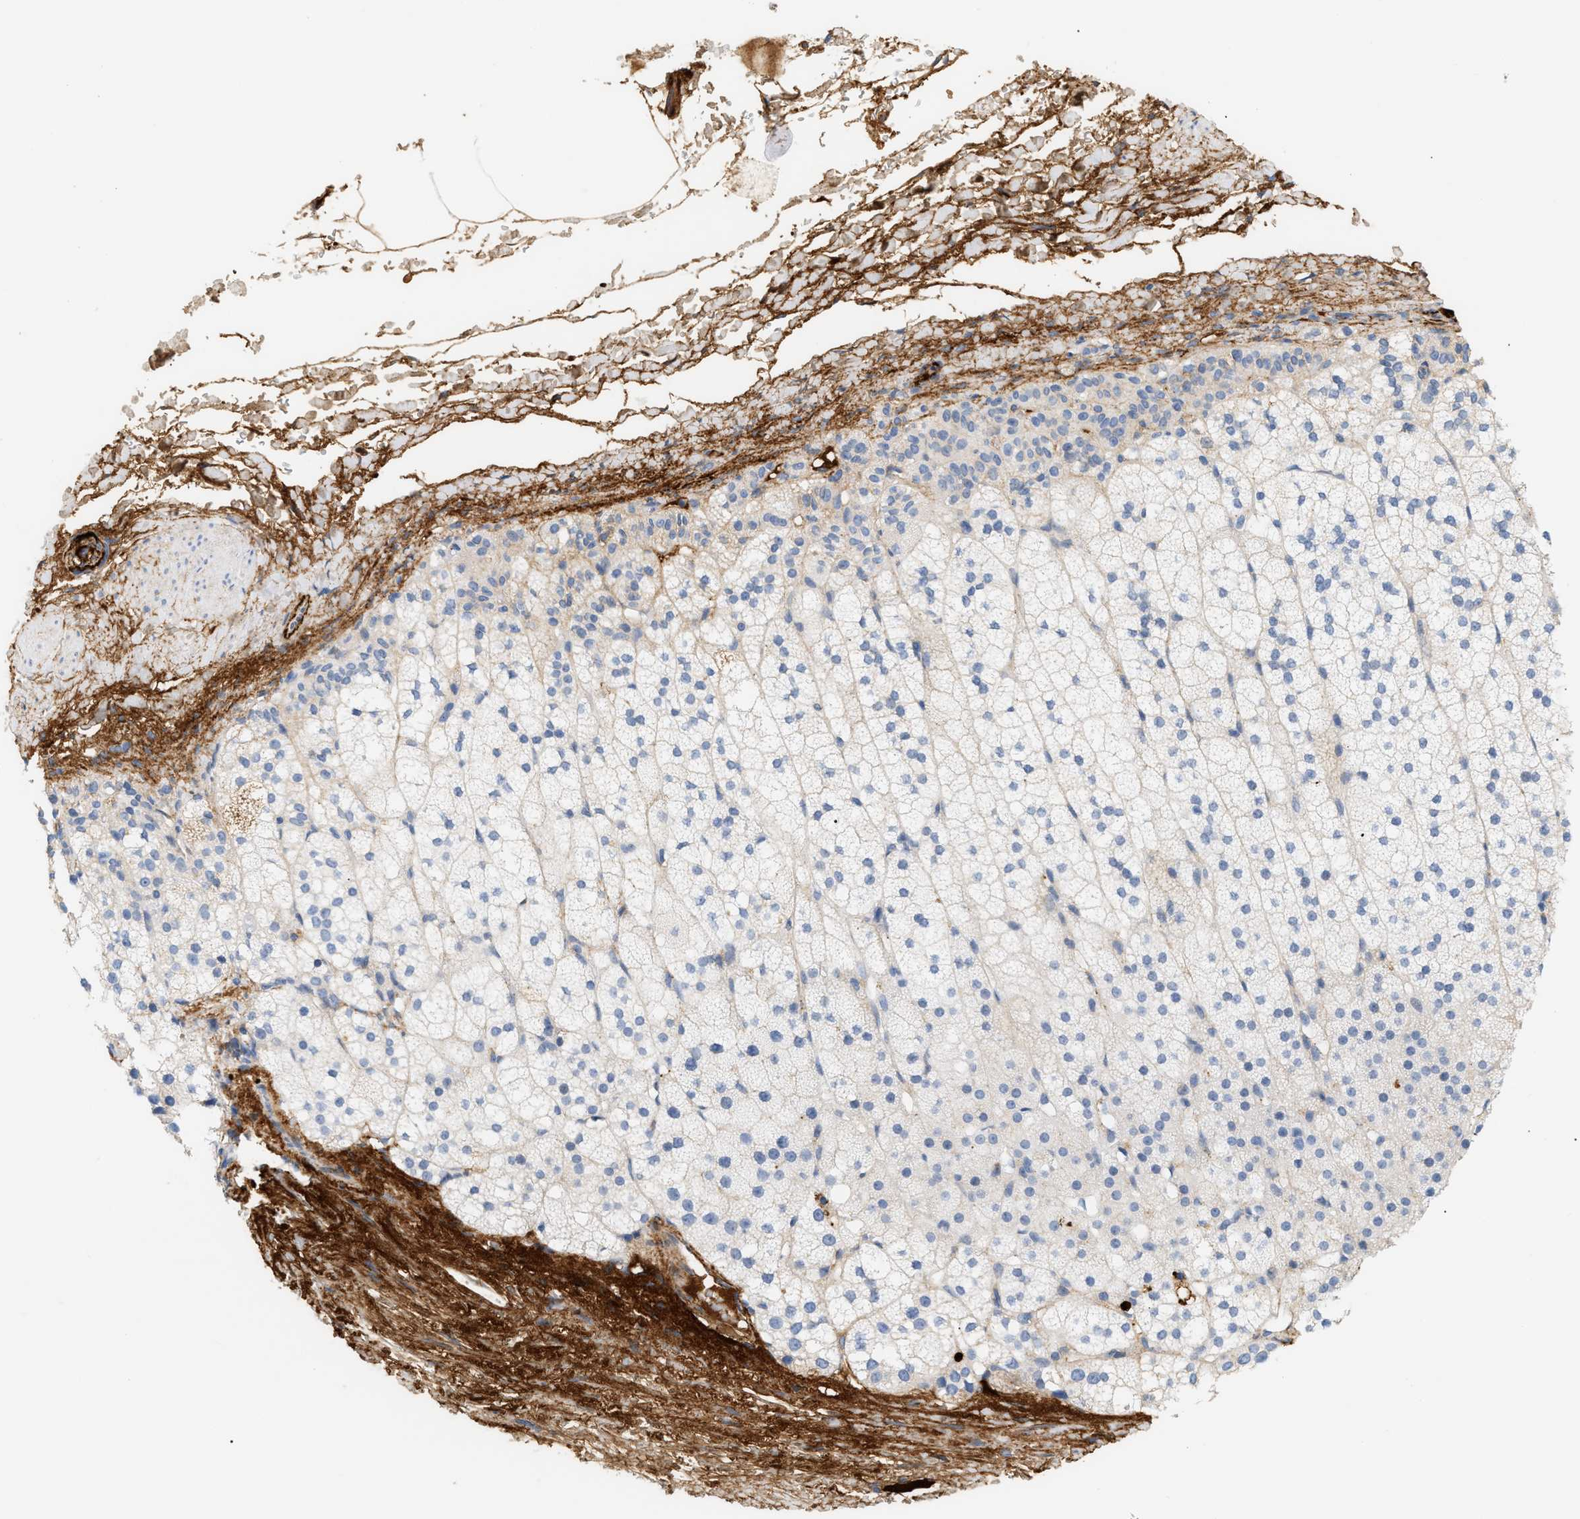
{"staining": {"intensity": "moderate", "quantity": "25%-75%", "location": "cytoplasmic/membranous"}, "tissue": "adrenal gland", "cell_type": "Glandular cells", "image_type": "normal", "snomed": [{"axis": "morphology", "description": "Normal tissue, NOS"}, {"axis": "topography", "description": "Adrenal gland"}], "caption": "The immunohistochemical stain labels moderate cytoplasmic/membranous staining in glandular cells of unremarkable adrenal gland. The staining was performed using DAB, with brown indicating positive protein expression. Nuclei are stained blue with hematoxylin.", "gene": "CFH", "patient": {"sex": "male", "age": 35}}